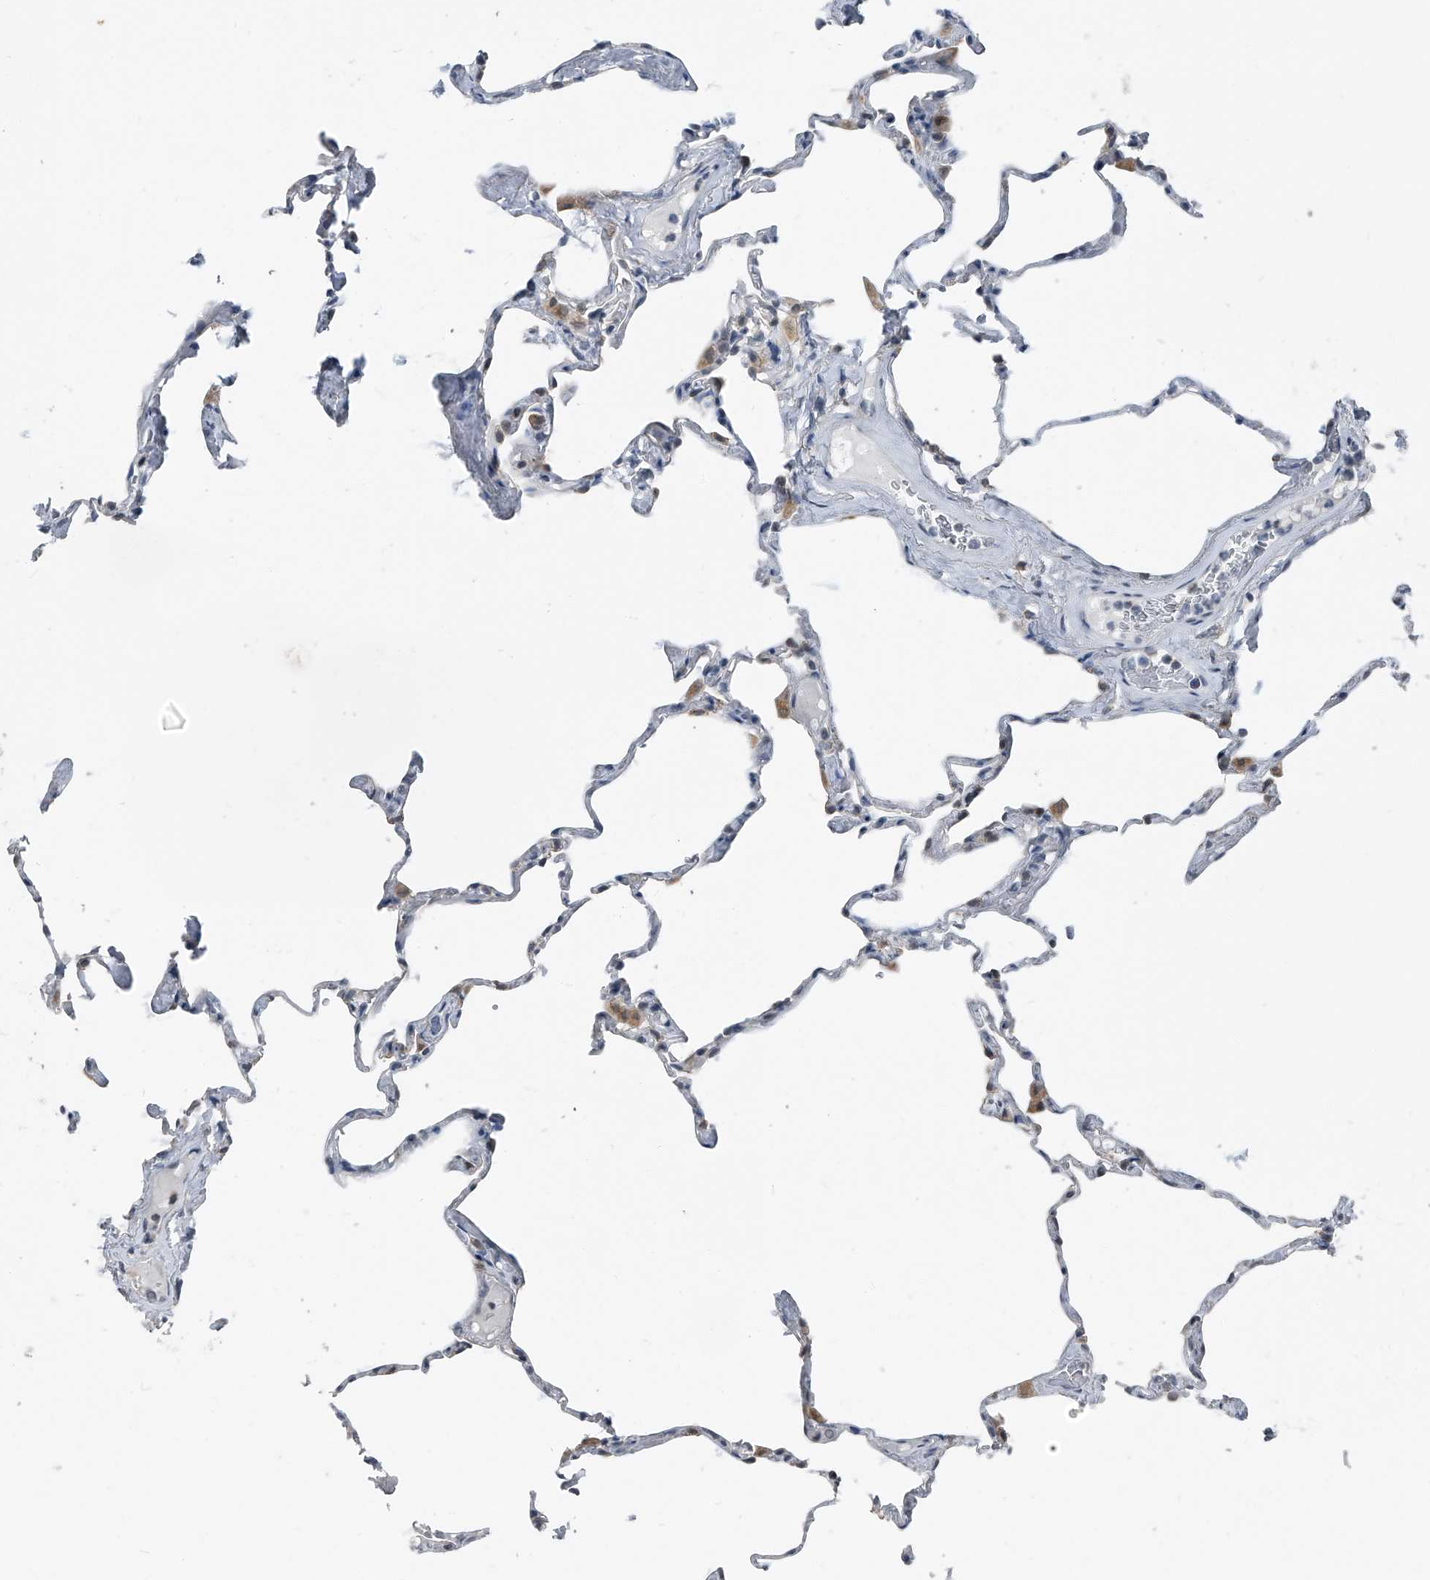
{"staining": {"intensity": "negative", "quantity": "none", "location": "none"}, "tissue": "lung", "cell_type": "Alveolar cells", "image_type": "normal", "snomed": [{"axis": "morphology", "description": "Normal tissue, NOS"}, {"axis": "topography", "description": "Lung"}], "caption": "DAB immunohistochemical staining of unremarkable lung reveals no significant staining in alveolar cells. The staining is performed using DAB brown chromogen with nuclei counter-stained in using hematoxylin.", "gene": "CHRNA7", "patient": {"sex": "male", "age": 65}}